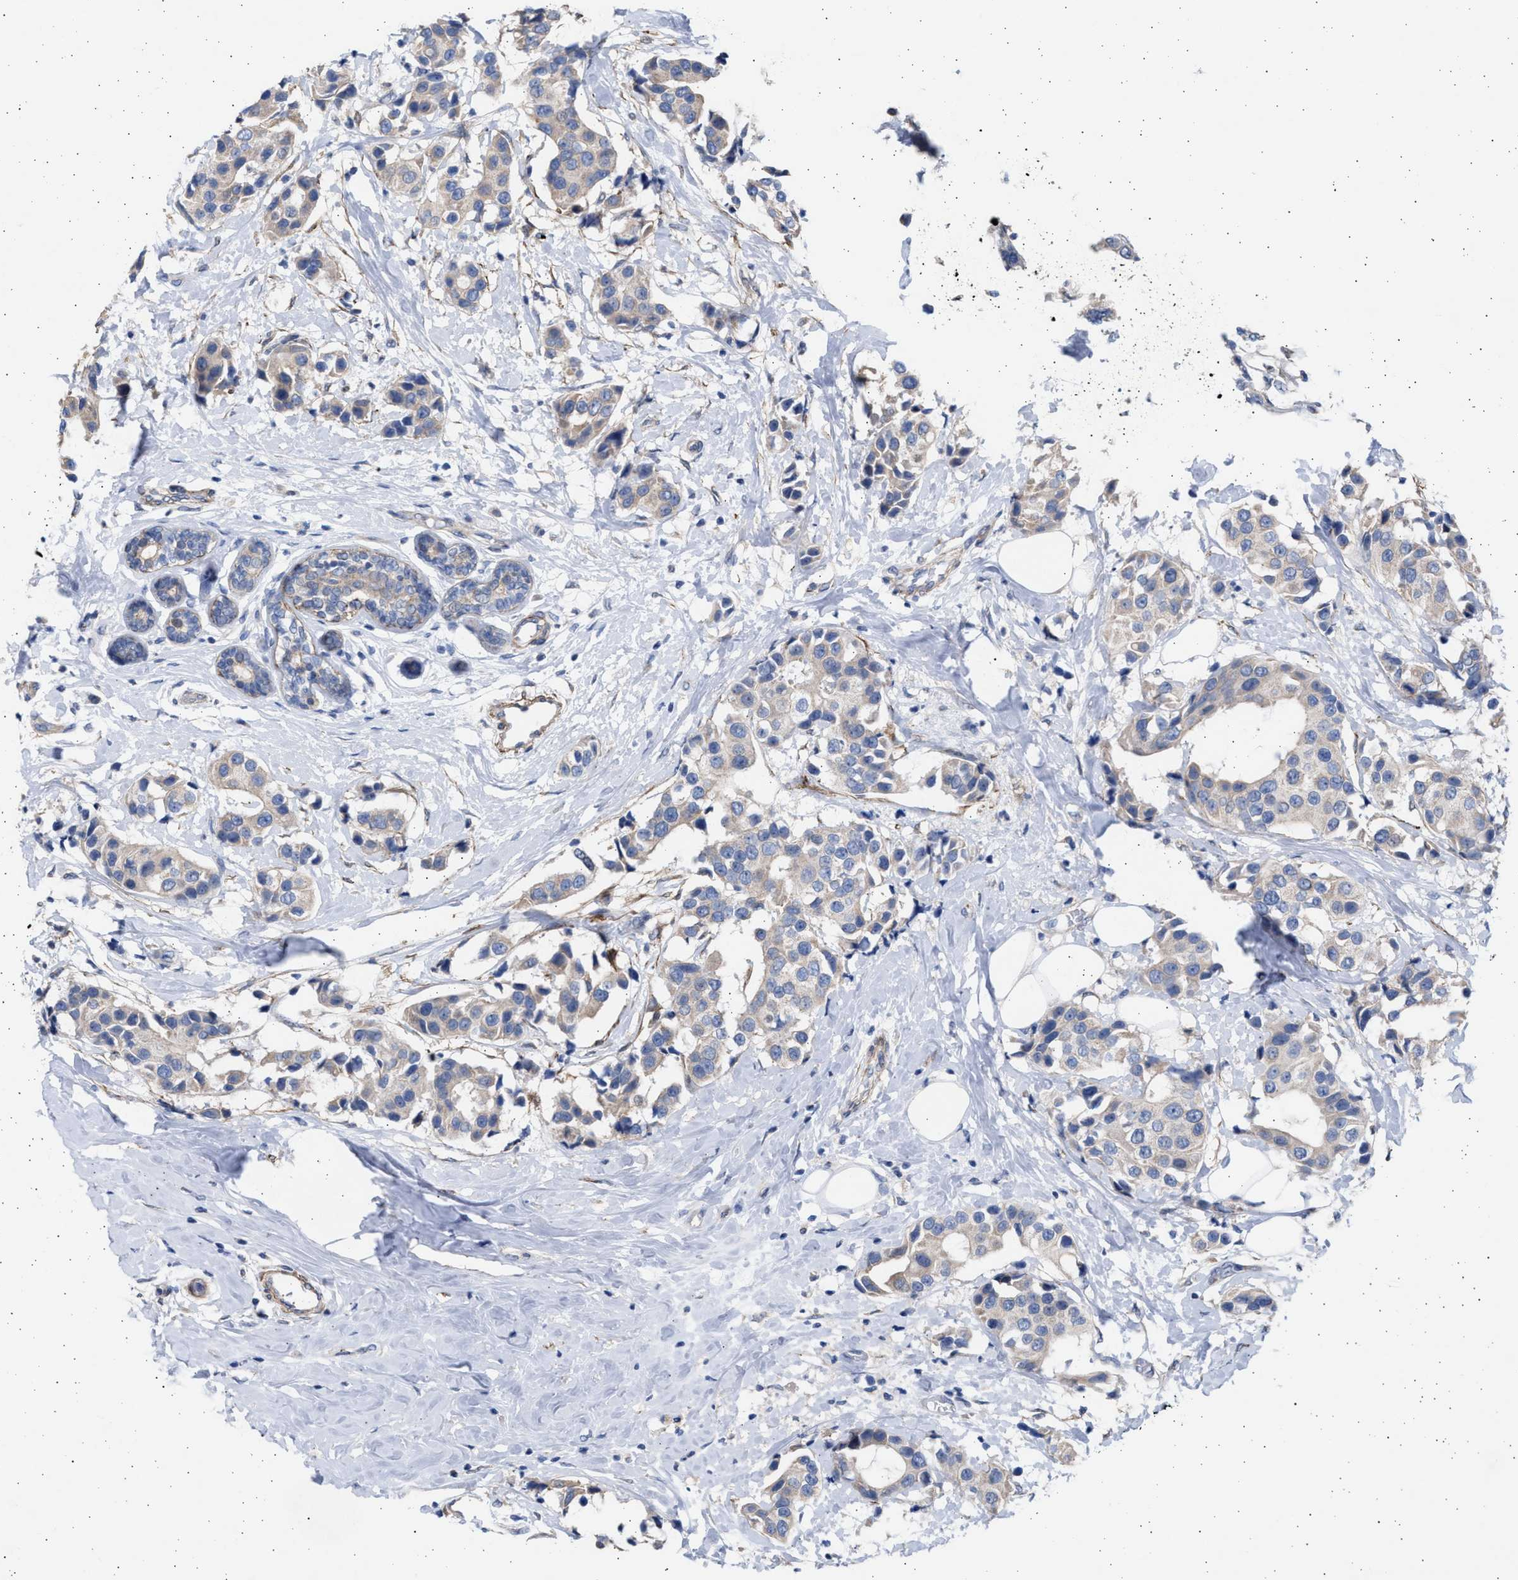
{"staining": {"intensity": "negative", "quantity": "none", "location": "none"}, "tissue": "breast cancer", "cell_type": "Tumor cells", "image_type": "cancer", "snomed": [{"axis": "morphology", "description": "Normal tissue, NOS"}, {"axis": "morphology", "description": "Duct carcinoma"}, {"axis": "topography", "description": "Breast"}], "caption": "Immunohistochemistry of invasive ductal carcinoma (breast) shows no staining in tumor cells. The staining is performed using DAB brown chromogen with nuclei counter-stained in using hematoxylin.", "gene": "NBR1", "patient": {"sex": "female", "age": 39}}